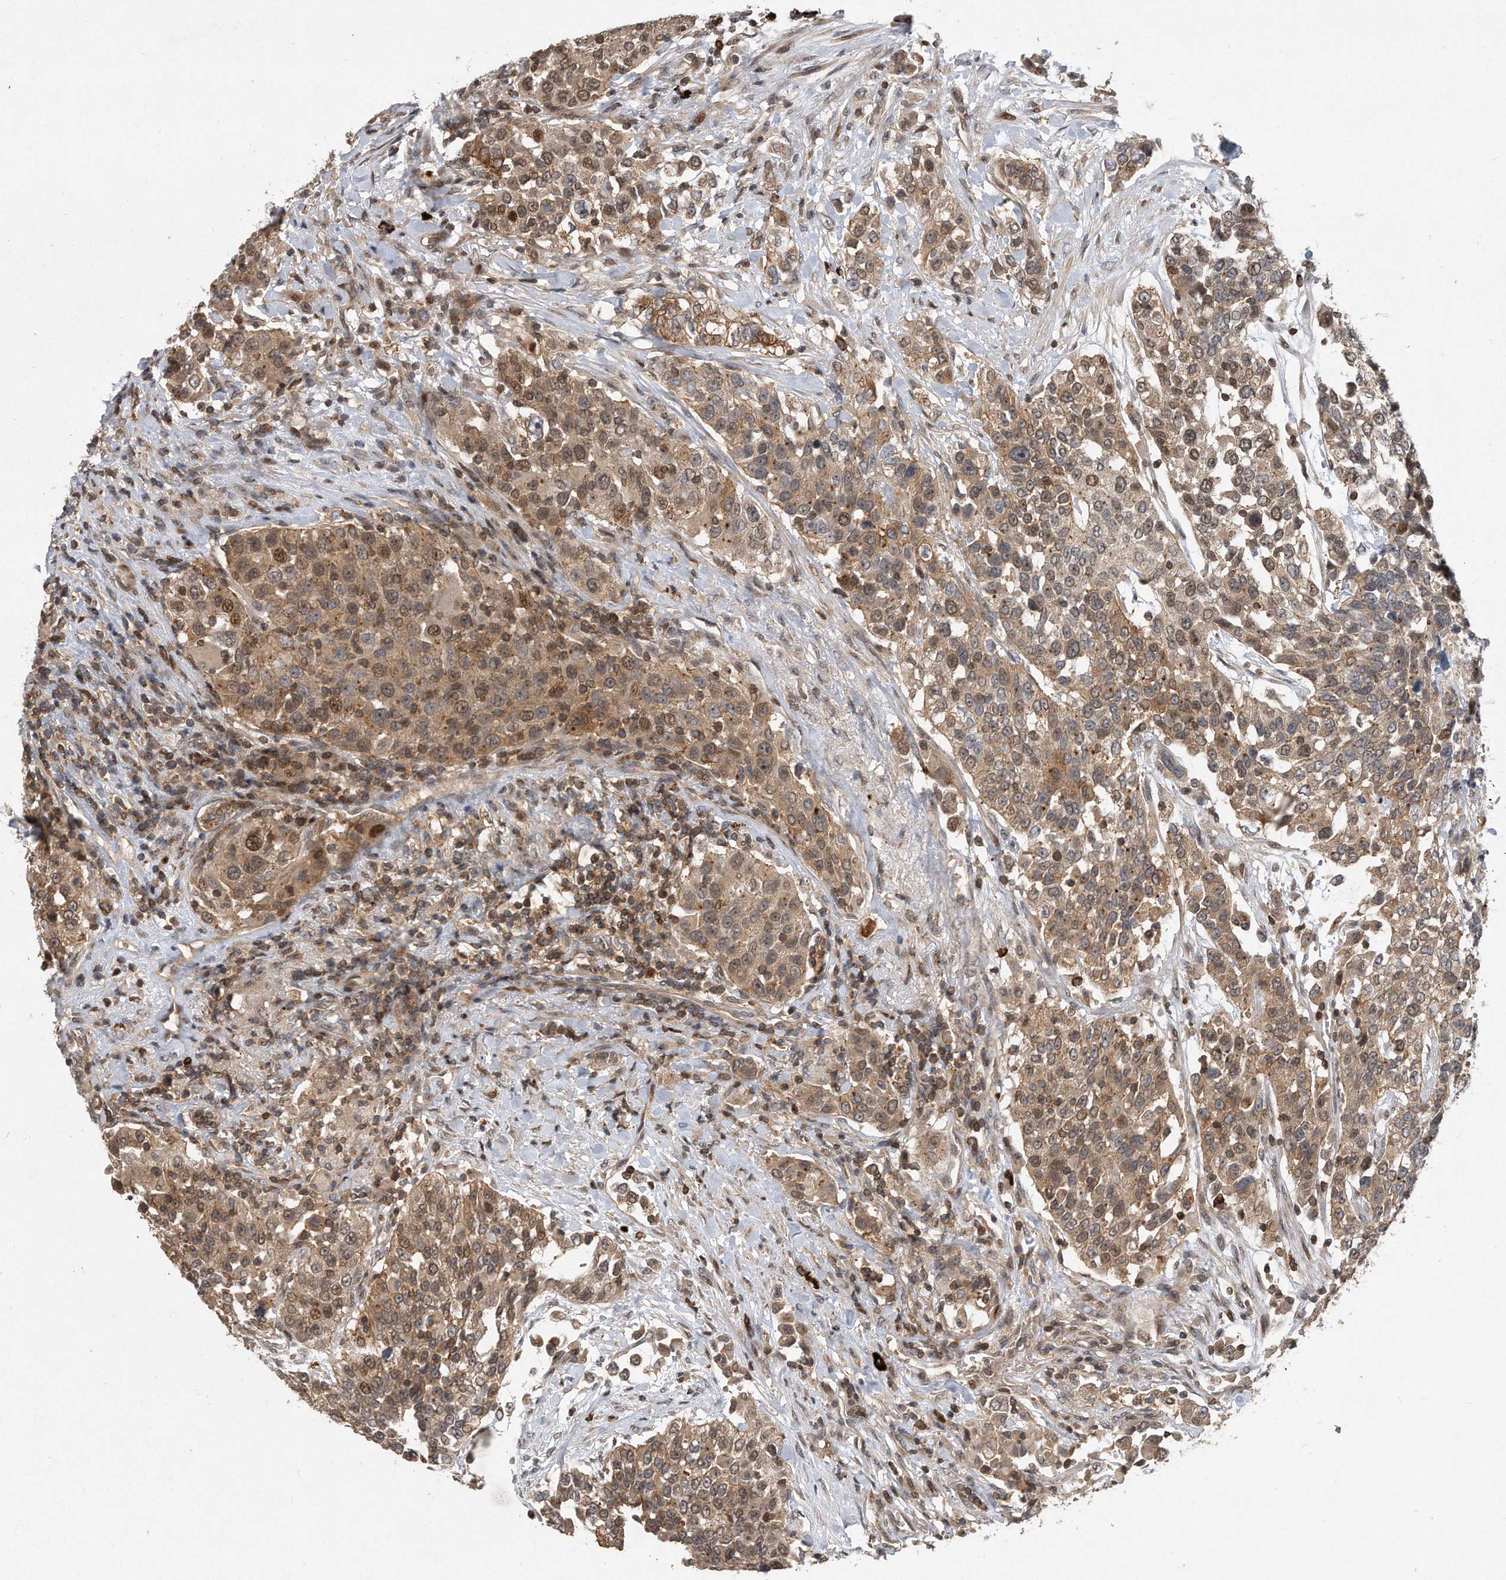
{"staining": {"intensity": "moderate", "quantity": "25%-75%", "location": "cytoplasmic/membranous,nuclear"}, "tissue": "urothelial cancer", "cell_type": "Tumor cells", "image_type": "cancer", "snomed": [{"axis": "morphology", "description": "Urothelial carcinoma, High grade"}, {"axis": "topography", "description": "Urinary bladder"}], "caption": "Immunohistochemistry histopathology image of human urothelial cancer stained for a protein (brown), which shows medium levels of moderate cytoplasmic/membranous and nuclear positivity in approximately 25%-75% of tumor cells.", "gene": "PGBD2", "patient": {"sex": "female", "age": 80}}